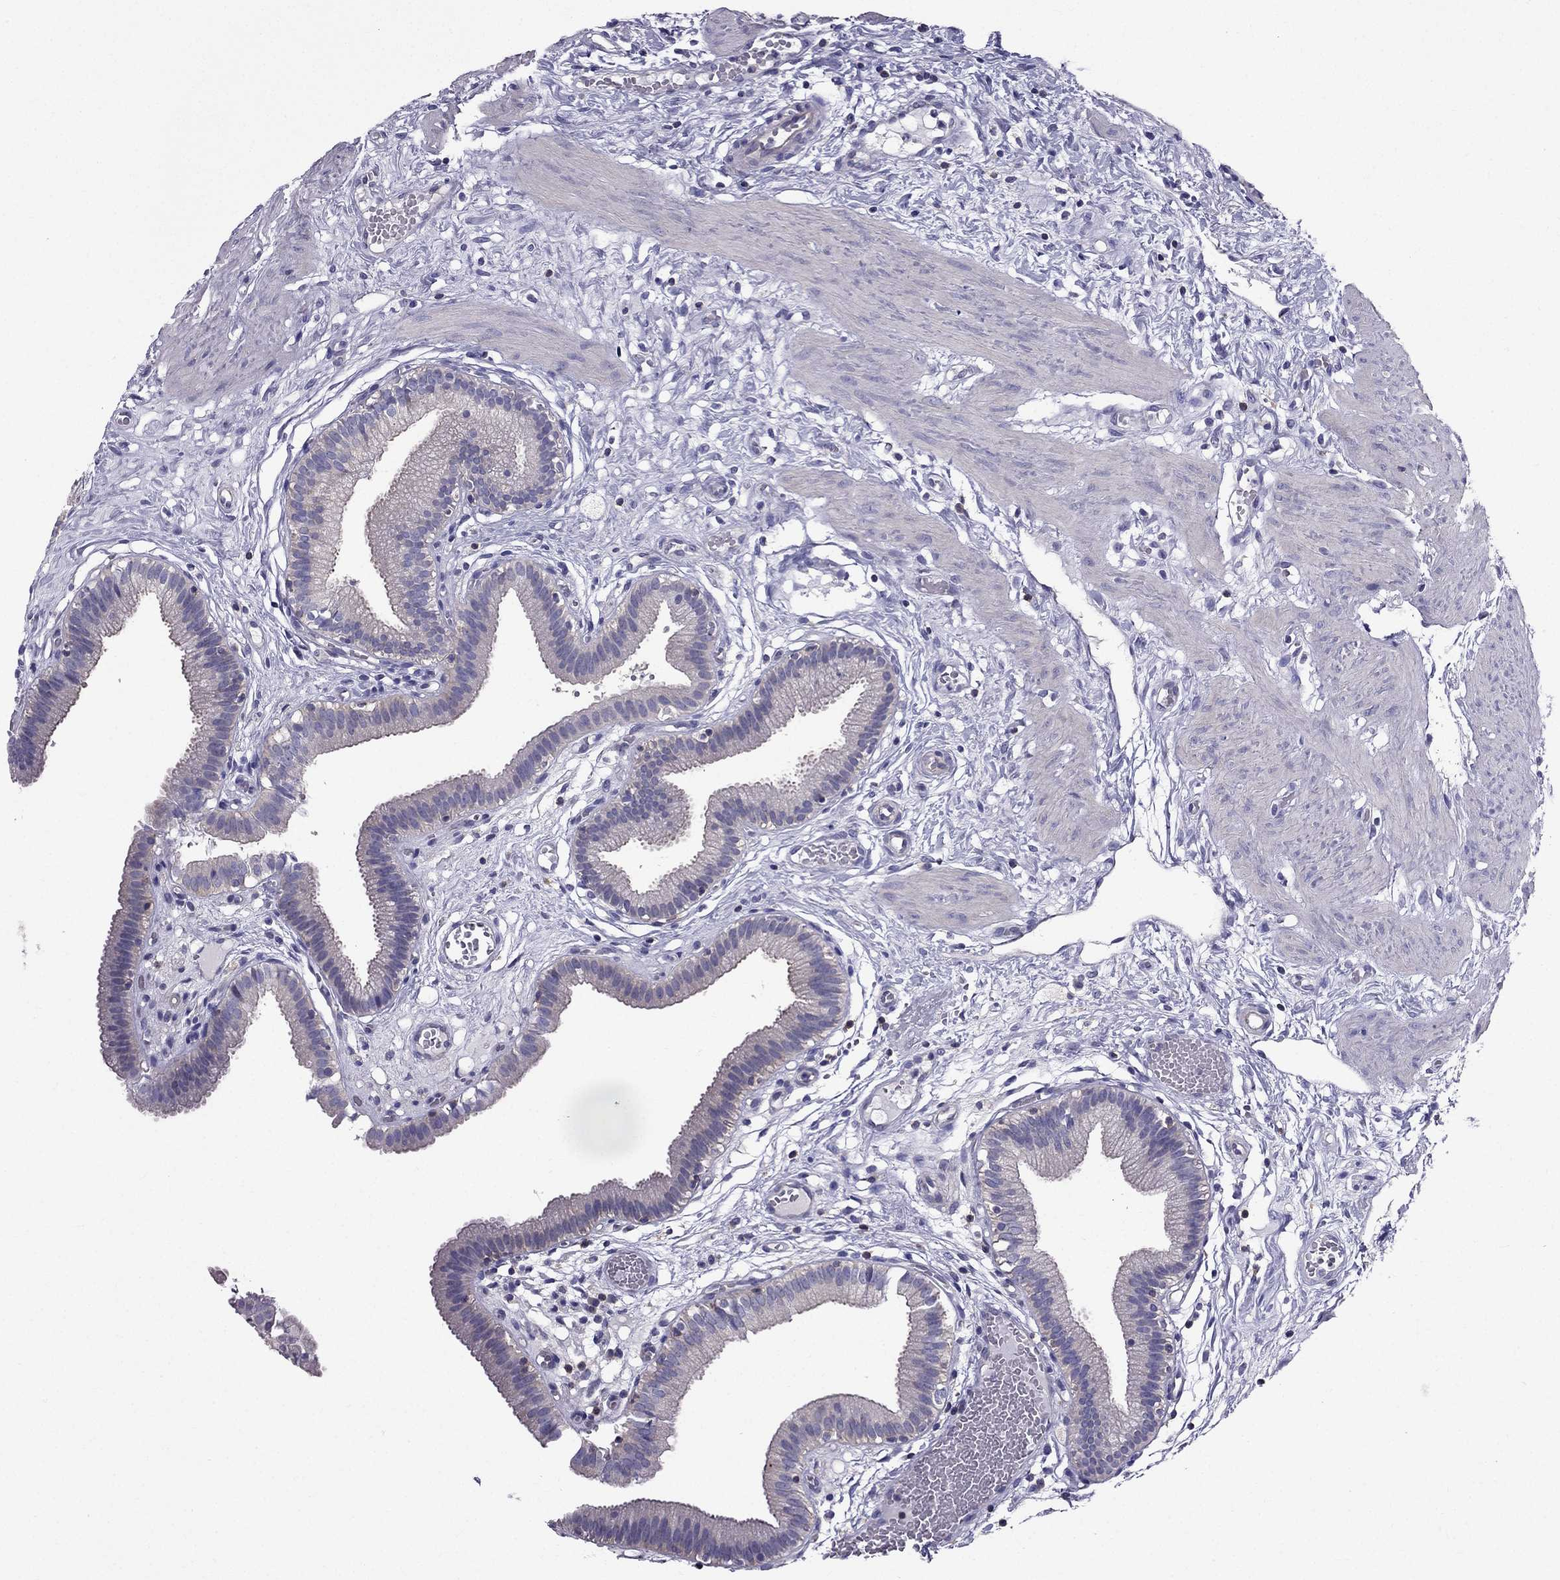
{"staining": {"intensity": "negative", "quantity": "none", "location": "none"}, "tissue": "gallbladder", "cell_type": "Glandular cells", "image_type": "normal", "snomed": [{"axis": "morphology", "description": "Normal tissue, NOS"}, {"axis": "topography", "description": "Gallbladder"}], "caption": "An IHC image of unremarkable gallbladder is shown. There is no staining in glandular cells of gallbladder.", "gene": "AAK1", "patient": {"sex": "female", "age": 24}}